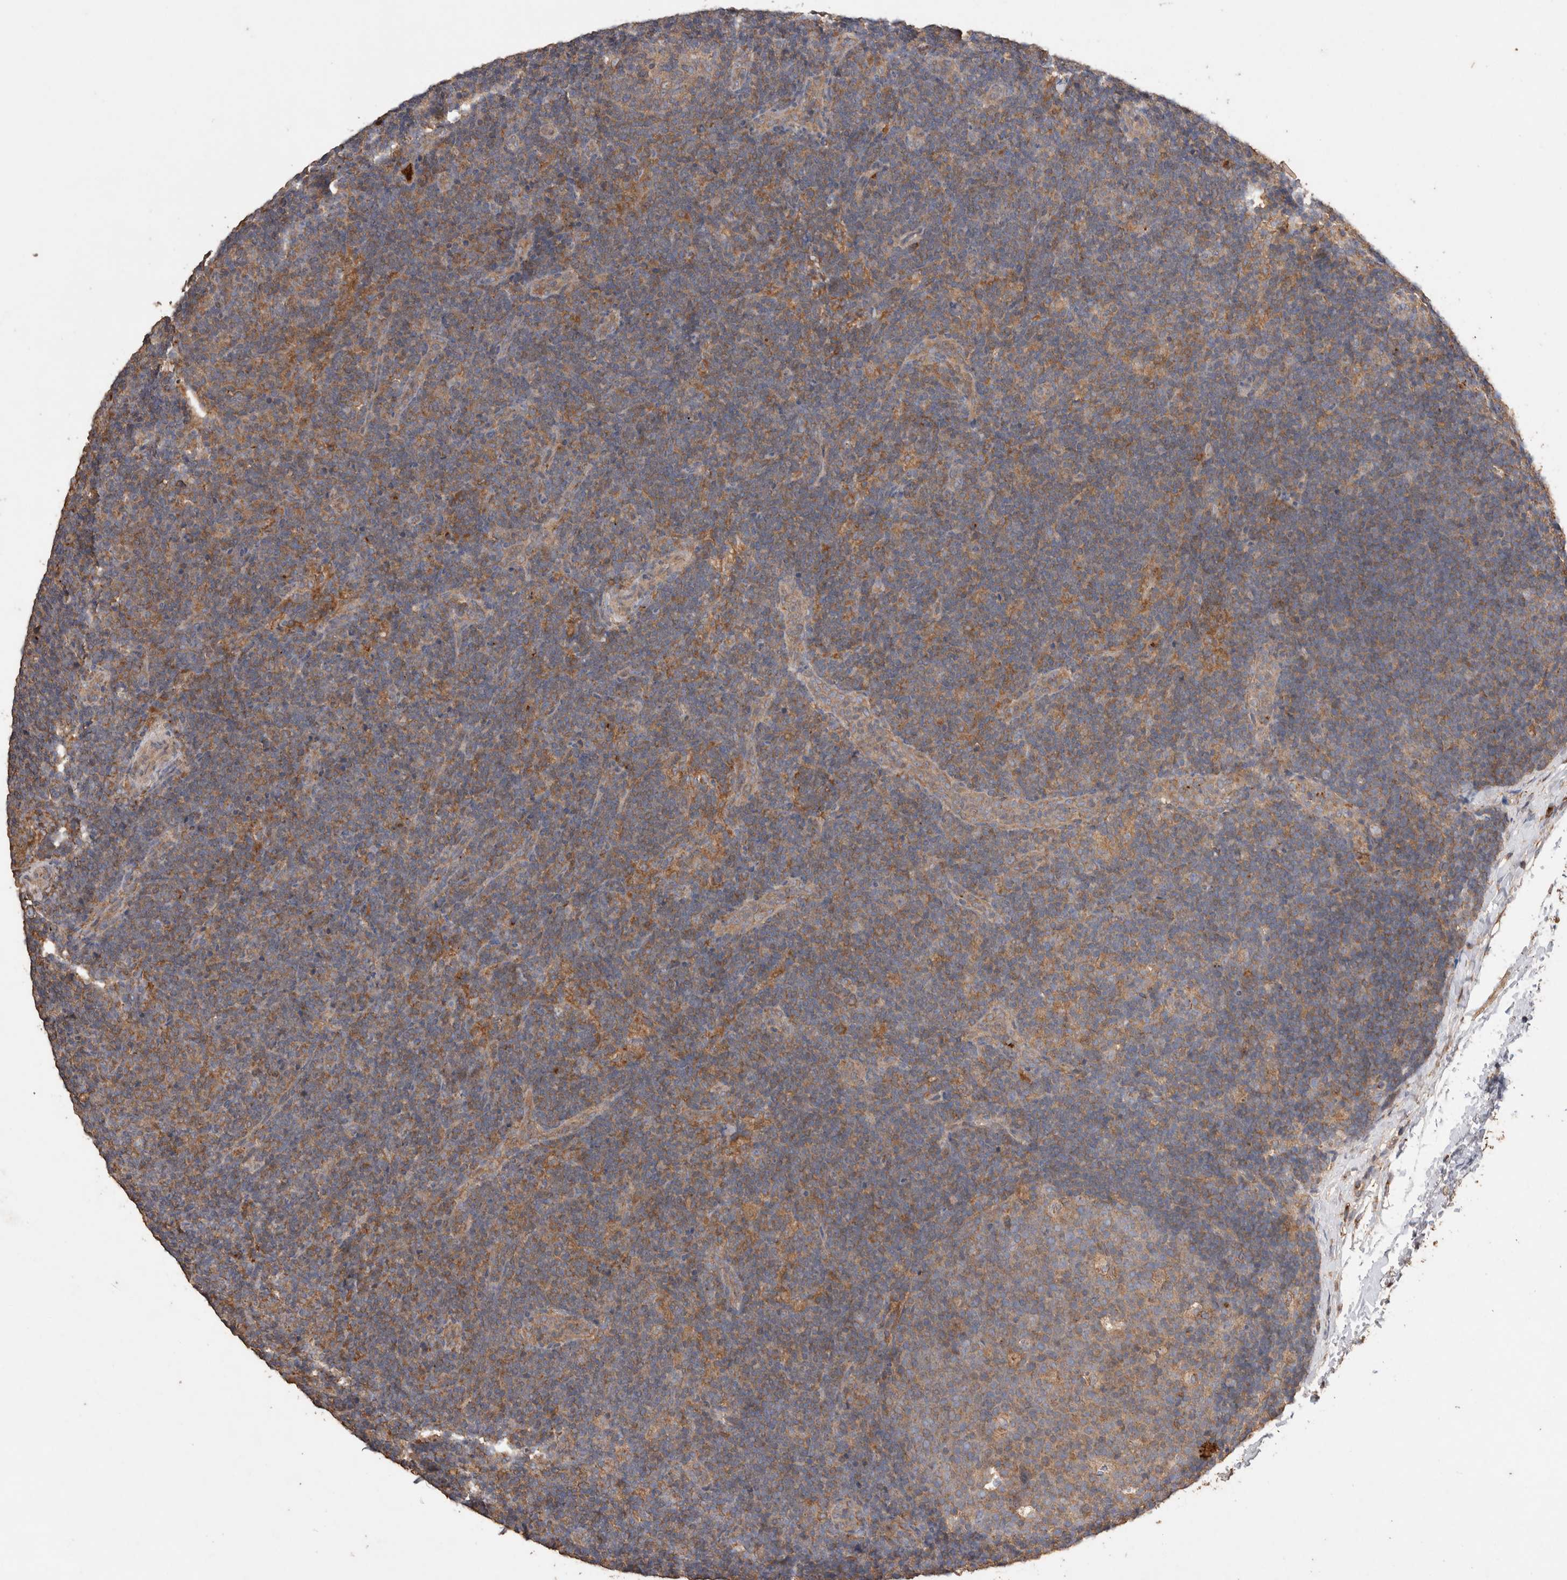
{"staining": {"intensity": "weak", "quantity": "25%-75%", "location": "cytoplasmic/membranous"}, "tissue": "lymph node", "cell_type": "Germinal center cells", "image_type": "normal", "snomed": [{"axis": "morphology", "description": "Normal tissue, NOS"}, {"axis": "topography", "description": "Lymph node"}], "caption": "Lymph node stained with DAB immunohistochemistry reveals low levels of weak cytoplasmic/membranous staining in about 25%-75% of germinal center cells. (DAB IHC with brightfield microscopy, high magnification).", "gene": "SNX31", "patient": {"sex": "female", "age": 22}}